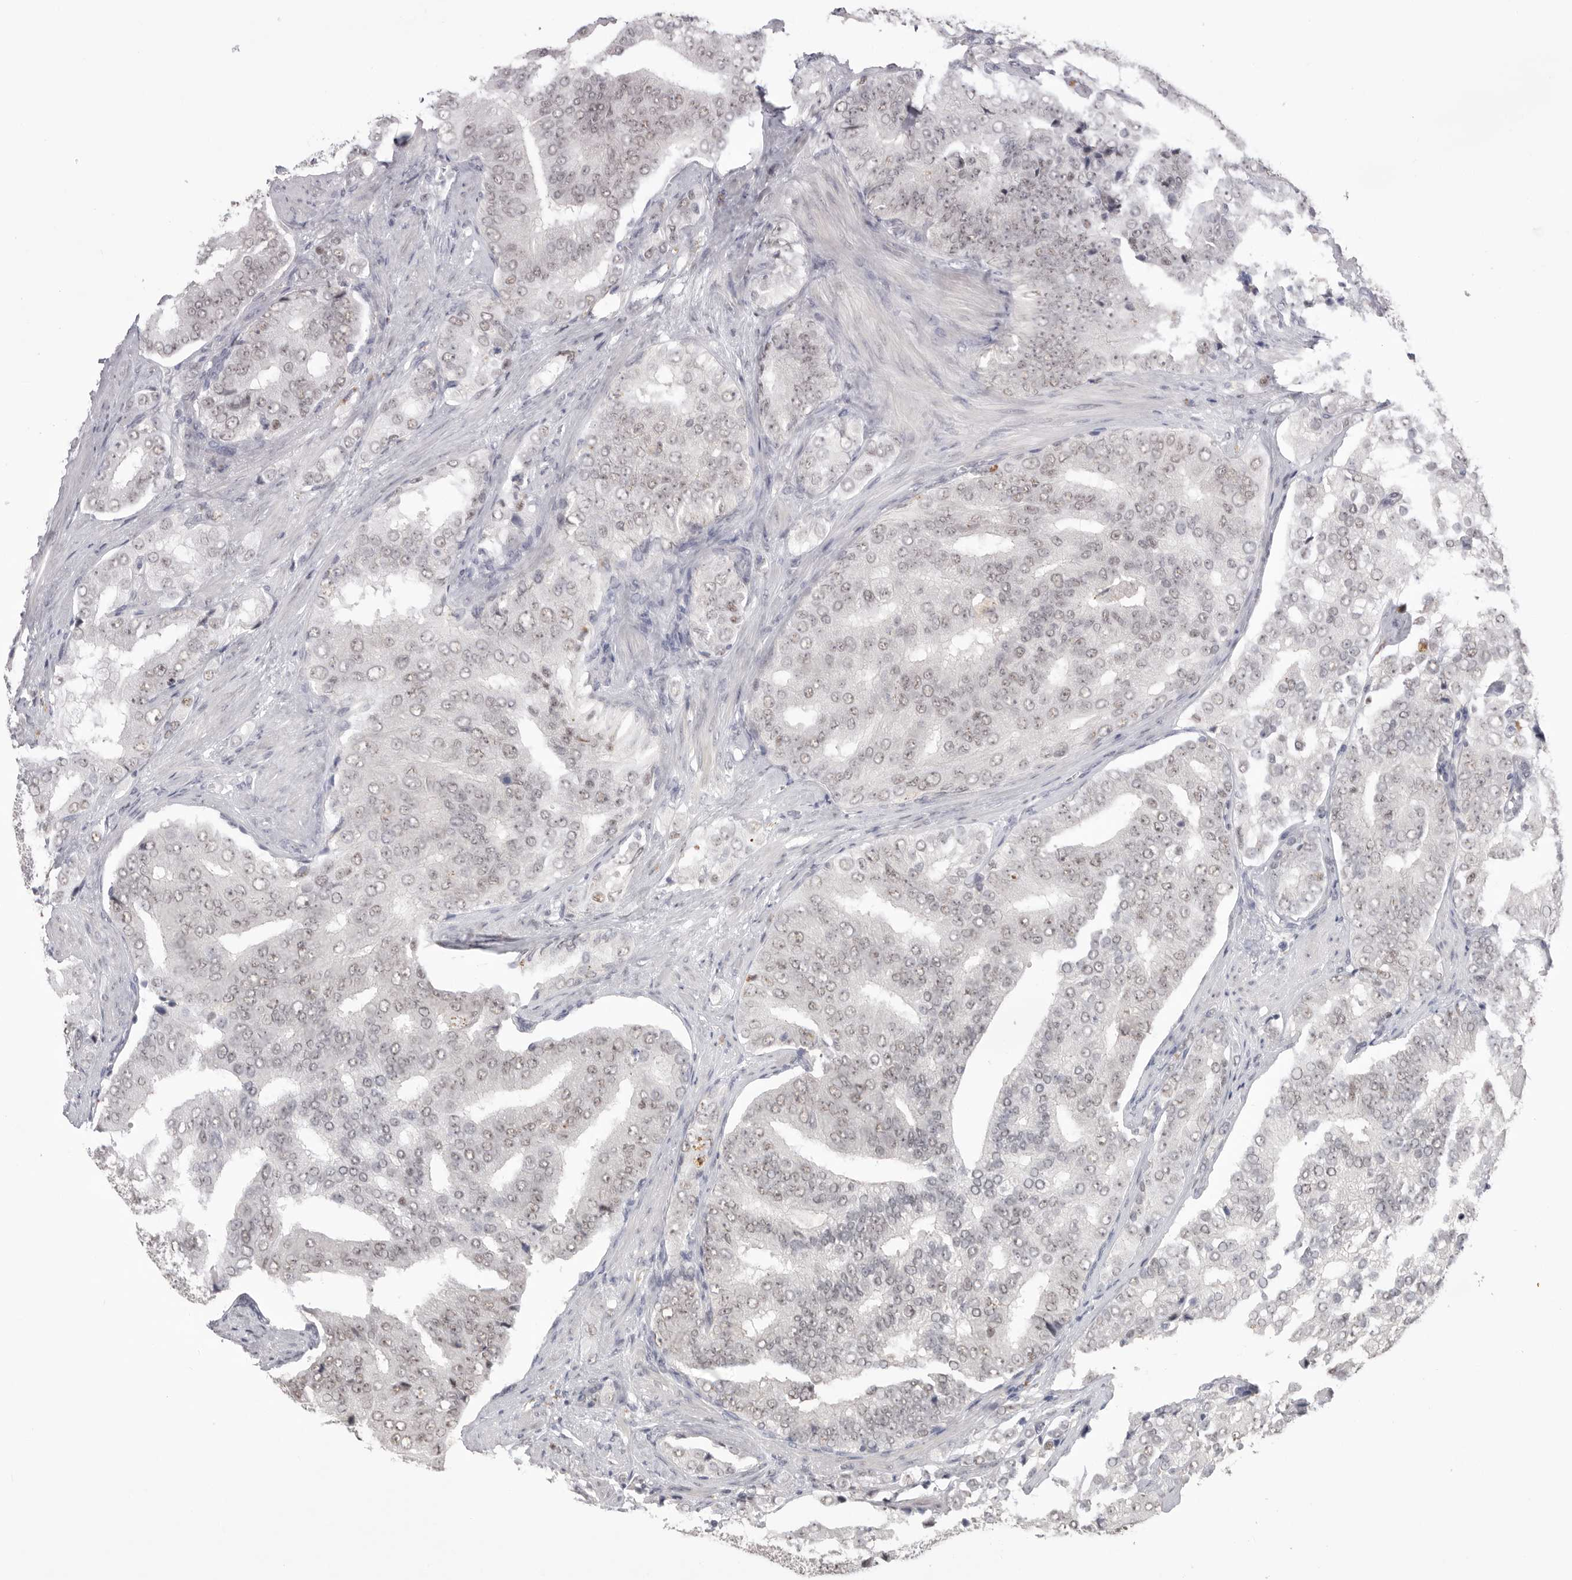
{"staining": {"intensity": "weak", "quantity": "25%-75%", "location": "nuclear"}, "tissue": "prostate cancer", "cell_type": "Tumor cells", "image_type": "cancer", "snomed": [{"axis": "morphology", "description": "Adenocarcinoma, High grade"}, {"axis": "topography", "description": "Prostate"}], "caption": "This is an image of immunohistochemistry staining of prostate cancer, which shows weak positivity in the nuclear of tumor cells.", "gene": "BCLAF3", "patient": {"sex": "male", "age": 58}}